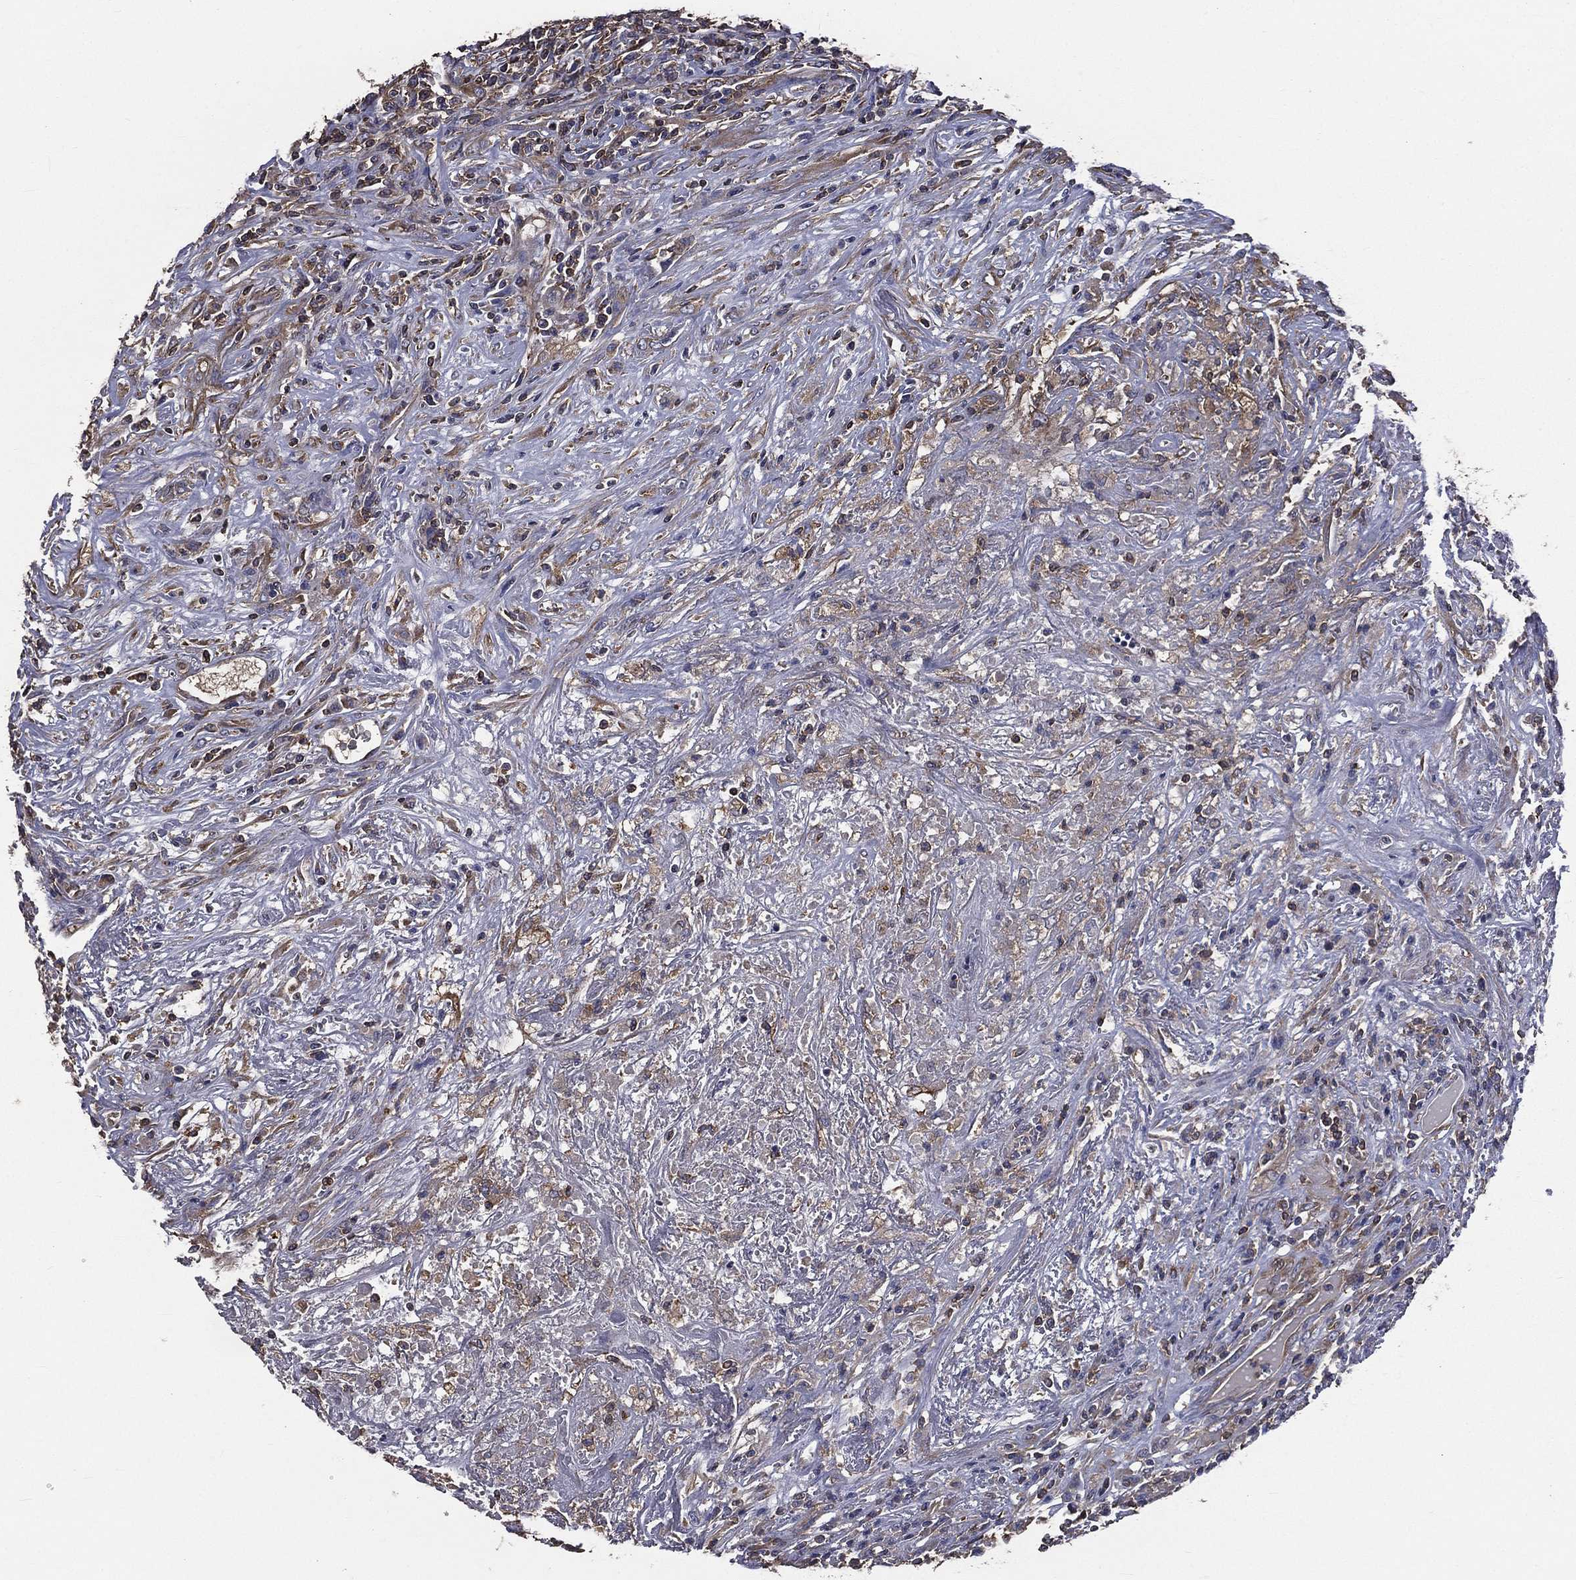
{"staining": {"intensity": "negative", "quantity": "none", "location": "none"}, "tissue": "lymphoma", "cell_type": "Tumor cells", "image_type": "cancer", "snomed": [{"axis": "morphology", "description": "Malignant lymphoma, non-Hodgkin's type, High grade"}, {"axis": "topography", "description": "Lung"}], "caption": "Human lymphoma stained for a protein using immunohistochemistry (IHC) demonstrates no staining in tumor cells.", "gene": "SARS1", "patient": {"sex": "male", "age": 79}}